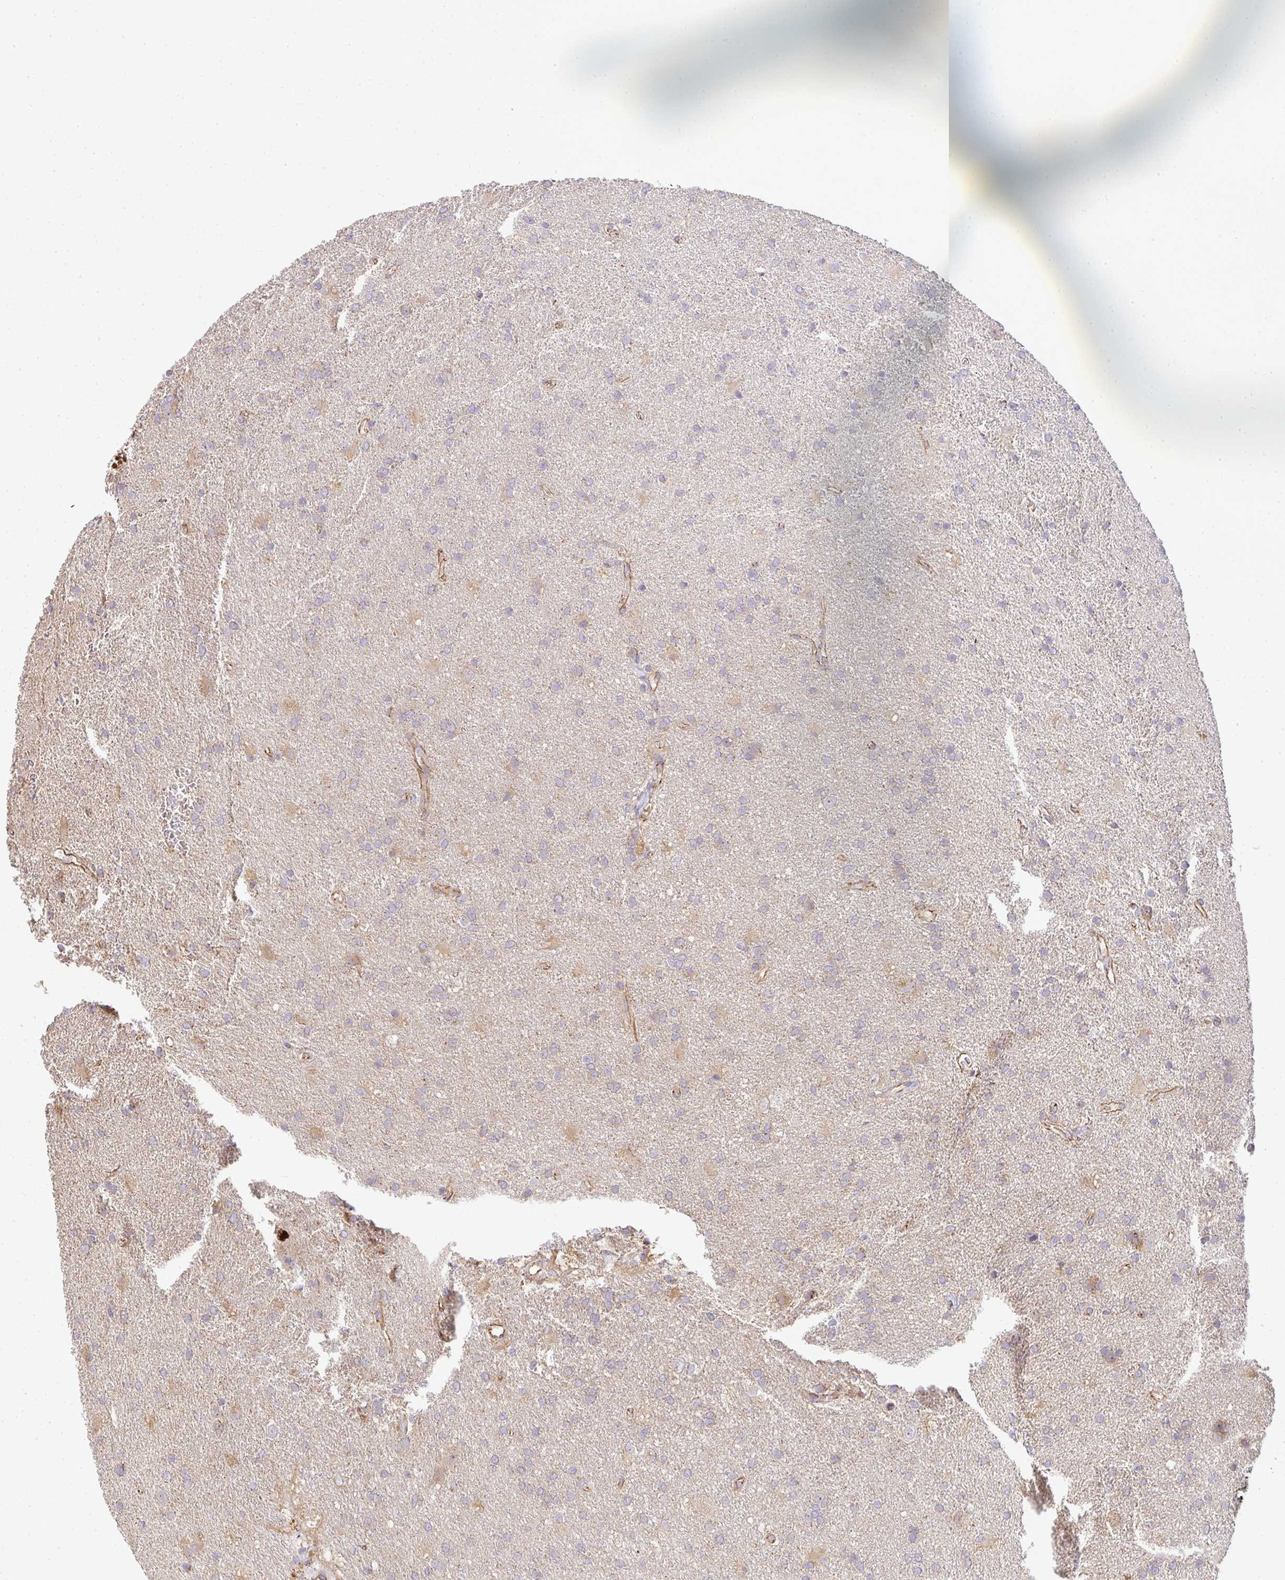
{"staining": {"intensity": "negative", "quantity": "none", "location": "none"}, "tissue": "glioma", "cell_type": "Tumor cells", "image_type": "cancer", "snomed": [{"axis": "morphology", "description": "Glioma, malignant, Low grade"}, {"axis": "topography", "description": "Brain"}], "caption": "Protein analysis of glioma demonstrates no significant staining in tumor cells.", "gene": "B4GALT6", "patient": {"sex": "male", "age": 66}}